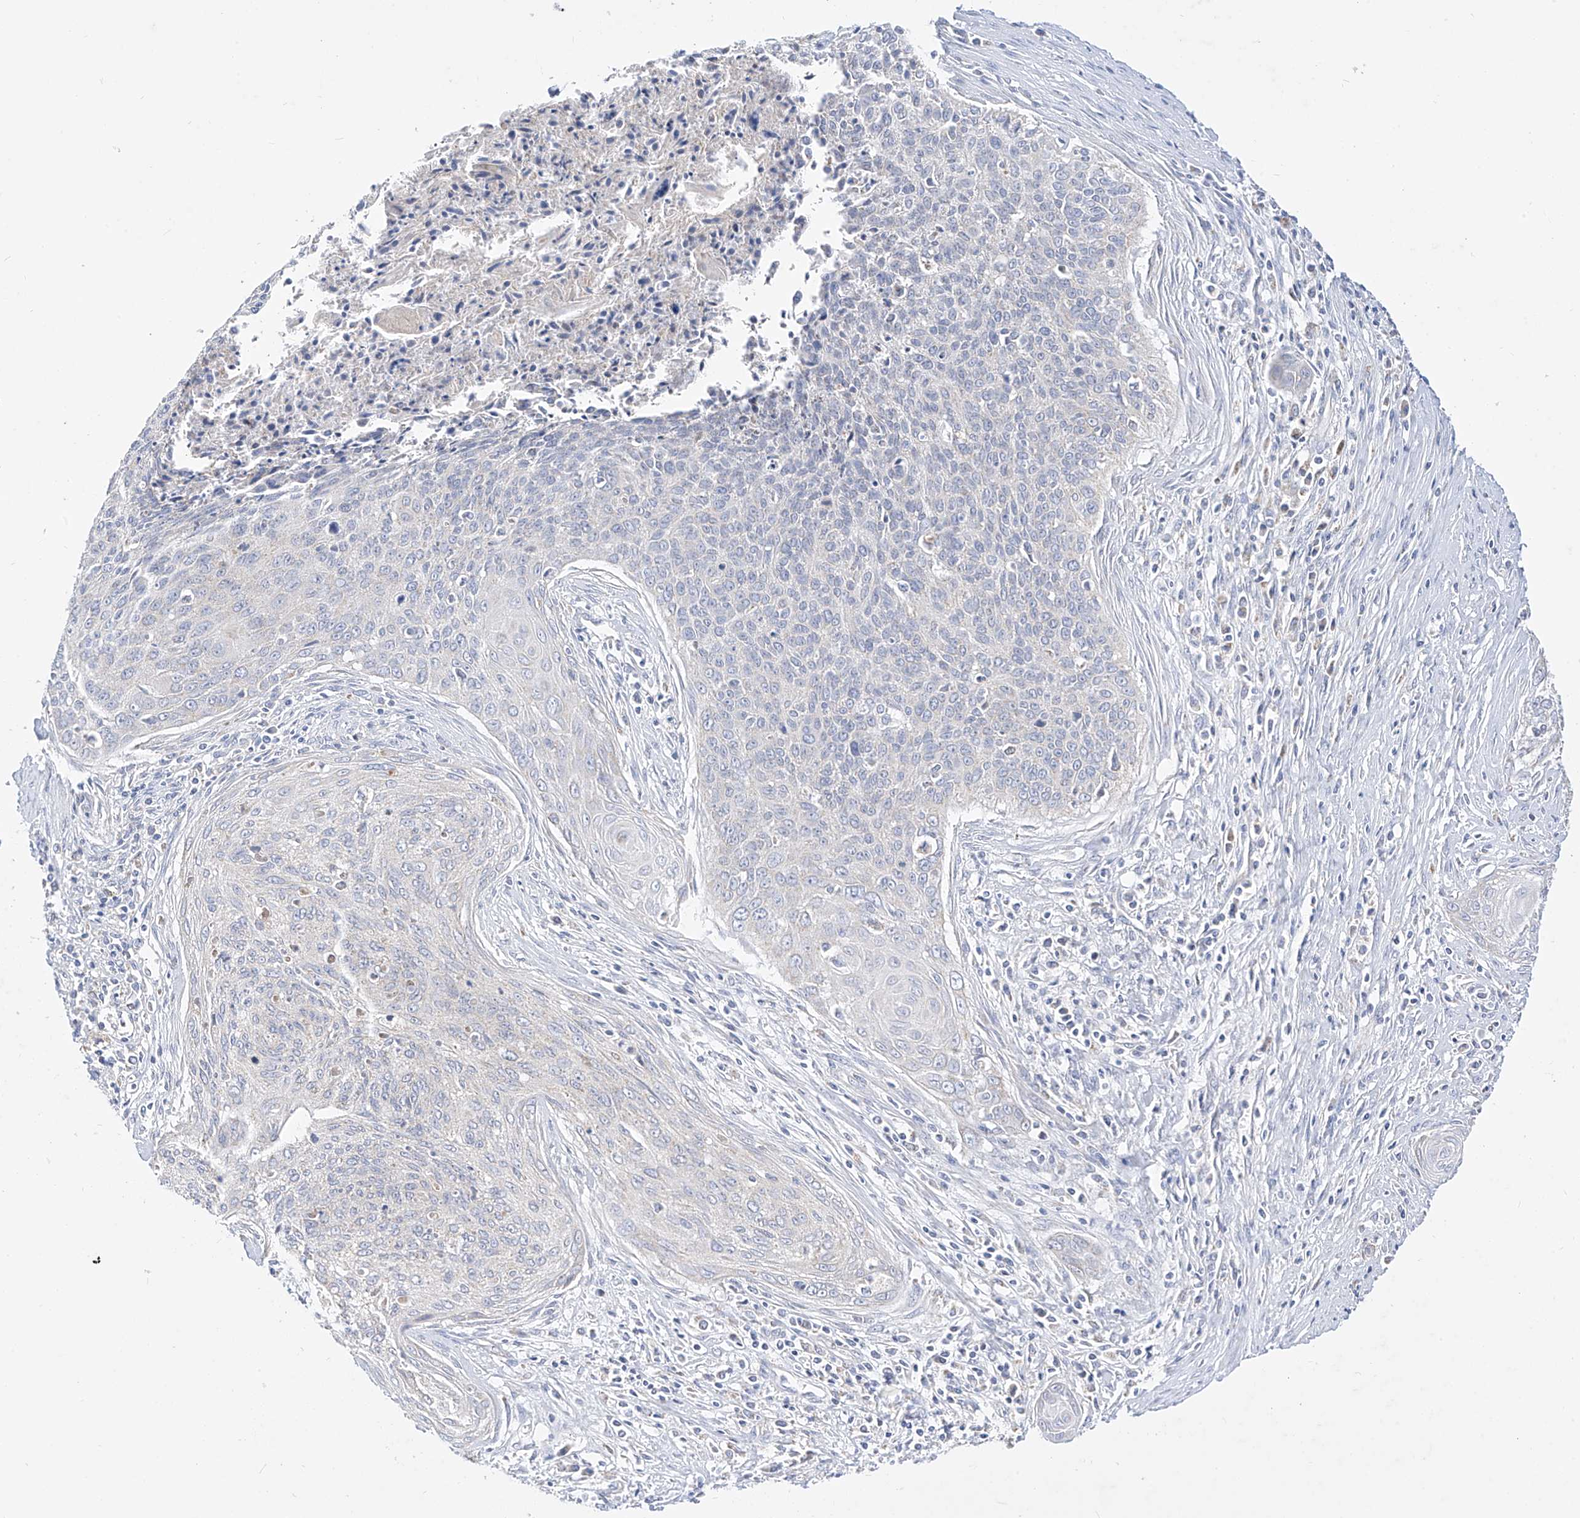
{"staining": {"intensity": "negative", "quantity": "none", "location": "none"}, "tissue": "cervical cancer", "cell_type": "Tumor cells", "image_type": "cancer", "snomed": [{"axis": "morphology", "description": "Squamous cell carcinoma, NOS"}, {"axis": "topography", "description": "Cervix"}], "caption": "This micrograph is of squamous cell carcinoma (cervical) stained with IHC to label a protein in brown with the nuclei are counter-stained blue. There is no expression in tumor cells.", "gene": "RASA2", "patient": {"sex": "female", "age": 55}}